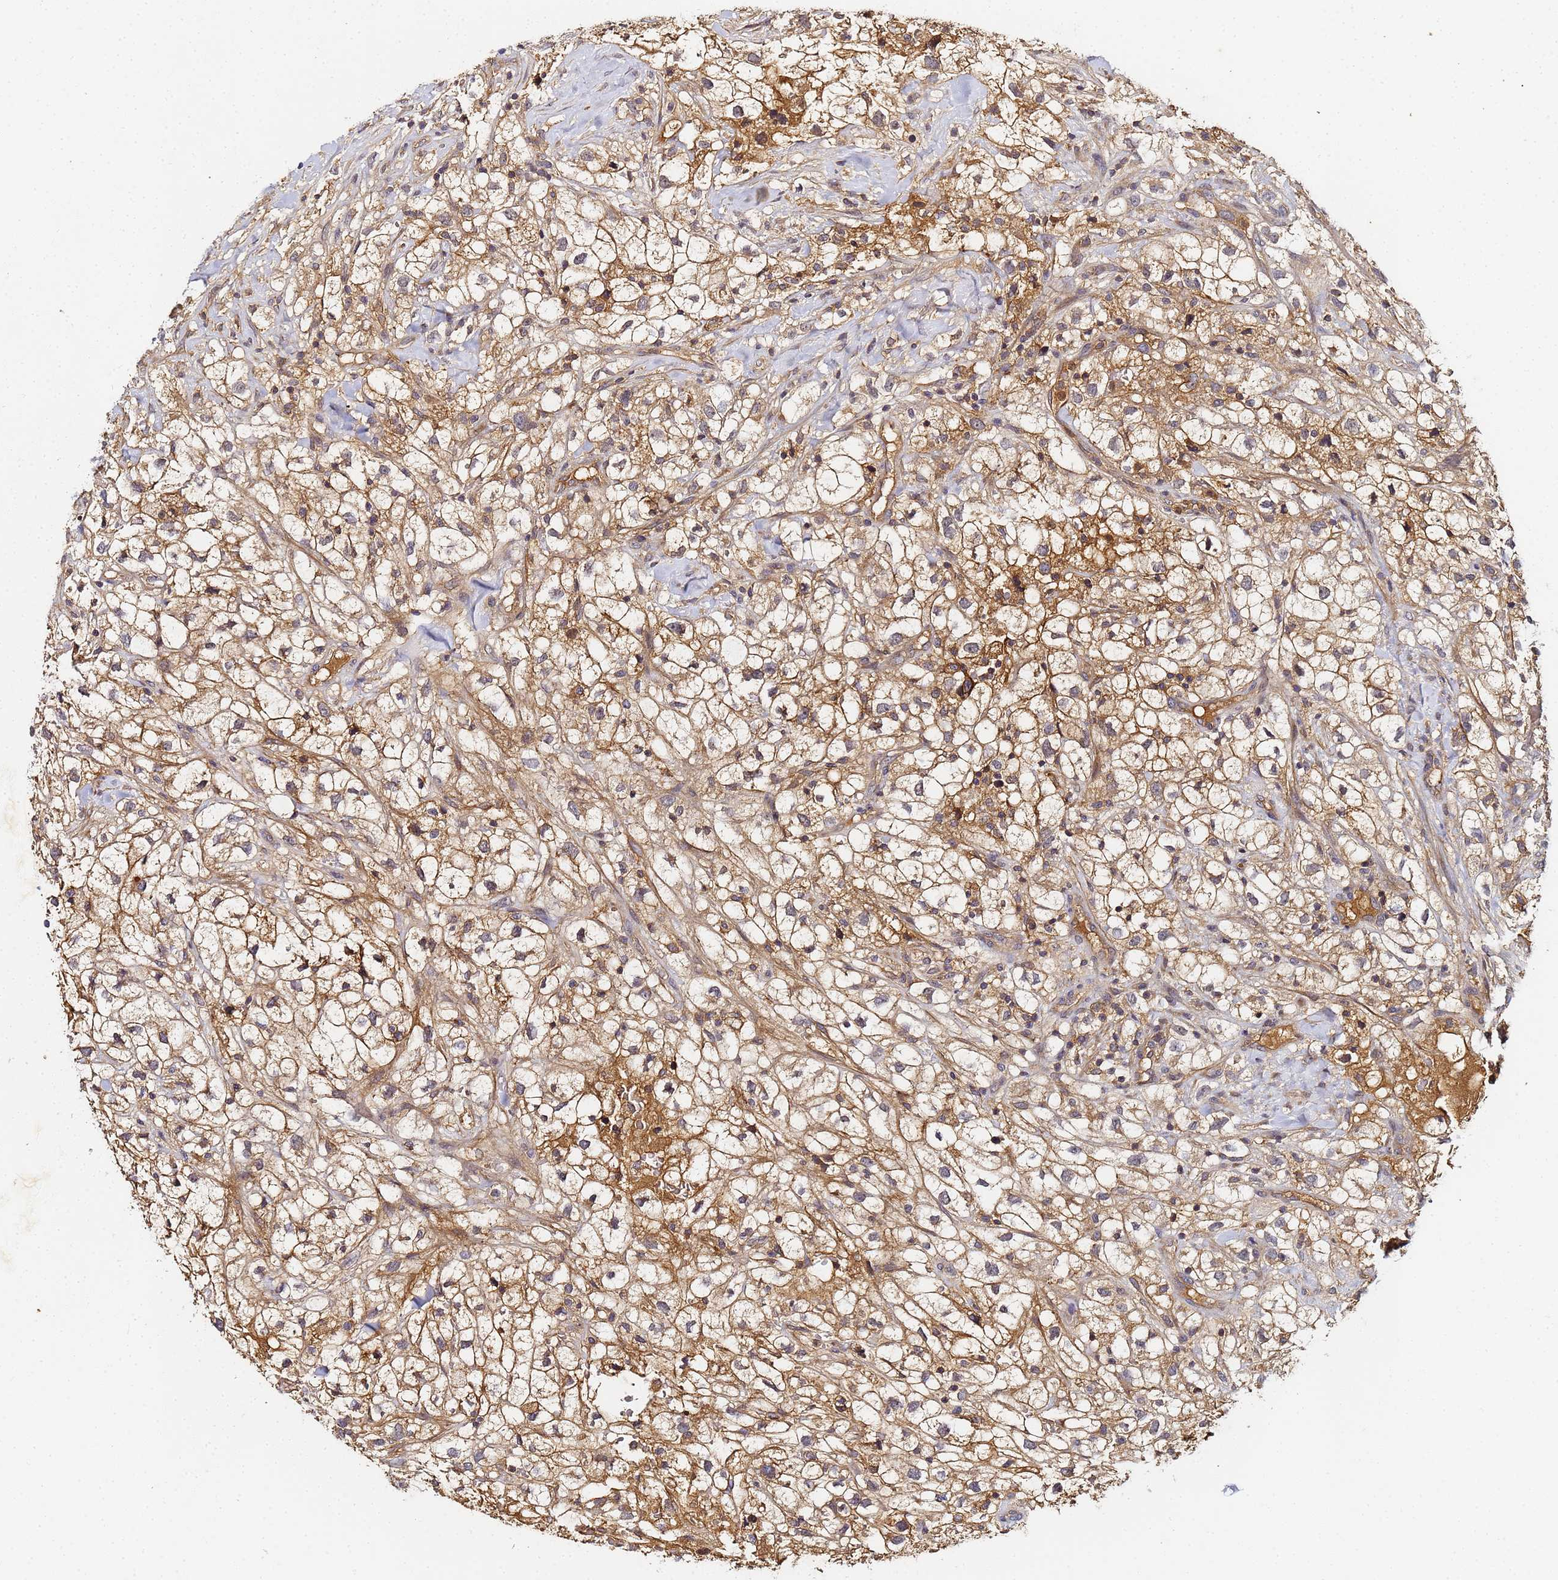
{"staining": {"intensity": "moderate", "quantity": ">75%", "location": "cytoplasmic/membranous"}, "tissue": "renal cancer", "cell_type": "Tumor cells", "image_type": "cancer", "snomed": [{"axis": "morphology", "description": "Adenocarcinoma, NOS"}, {"axis": "topography", "description": "Kidney"}], "caption": "Immunohistochemical staining of human renal cancer reveals moderate cytoplasmic/membranous protein expression in about >75% of tumor cells.", "gene": "LRRC69", "patient": {"sex": "male", "age": 59}}